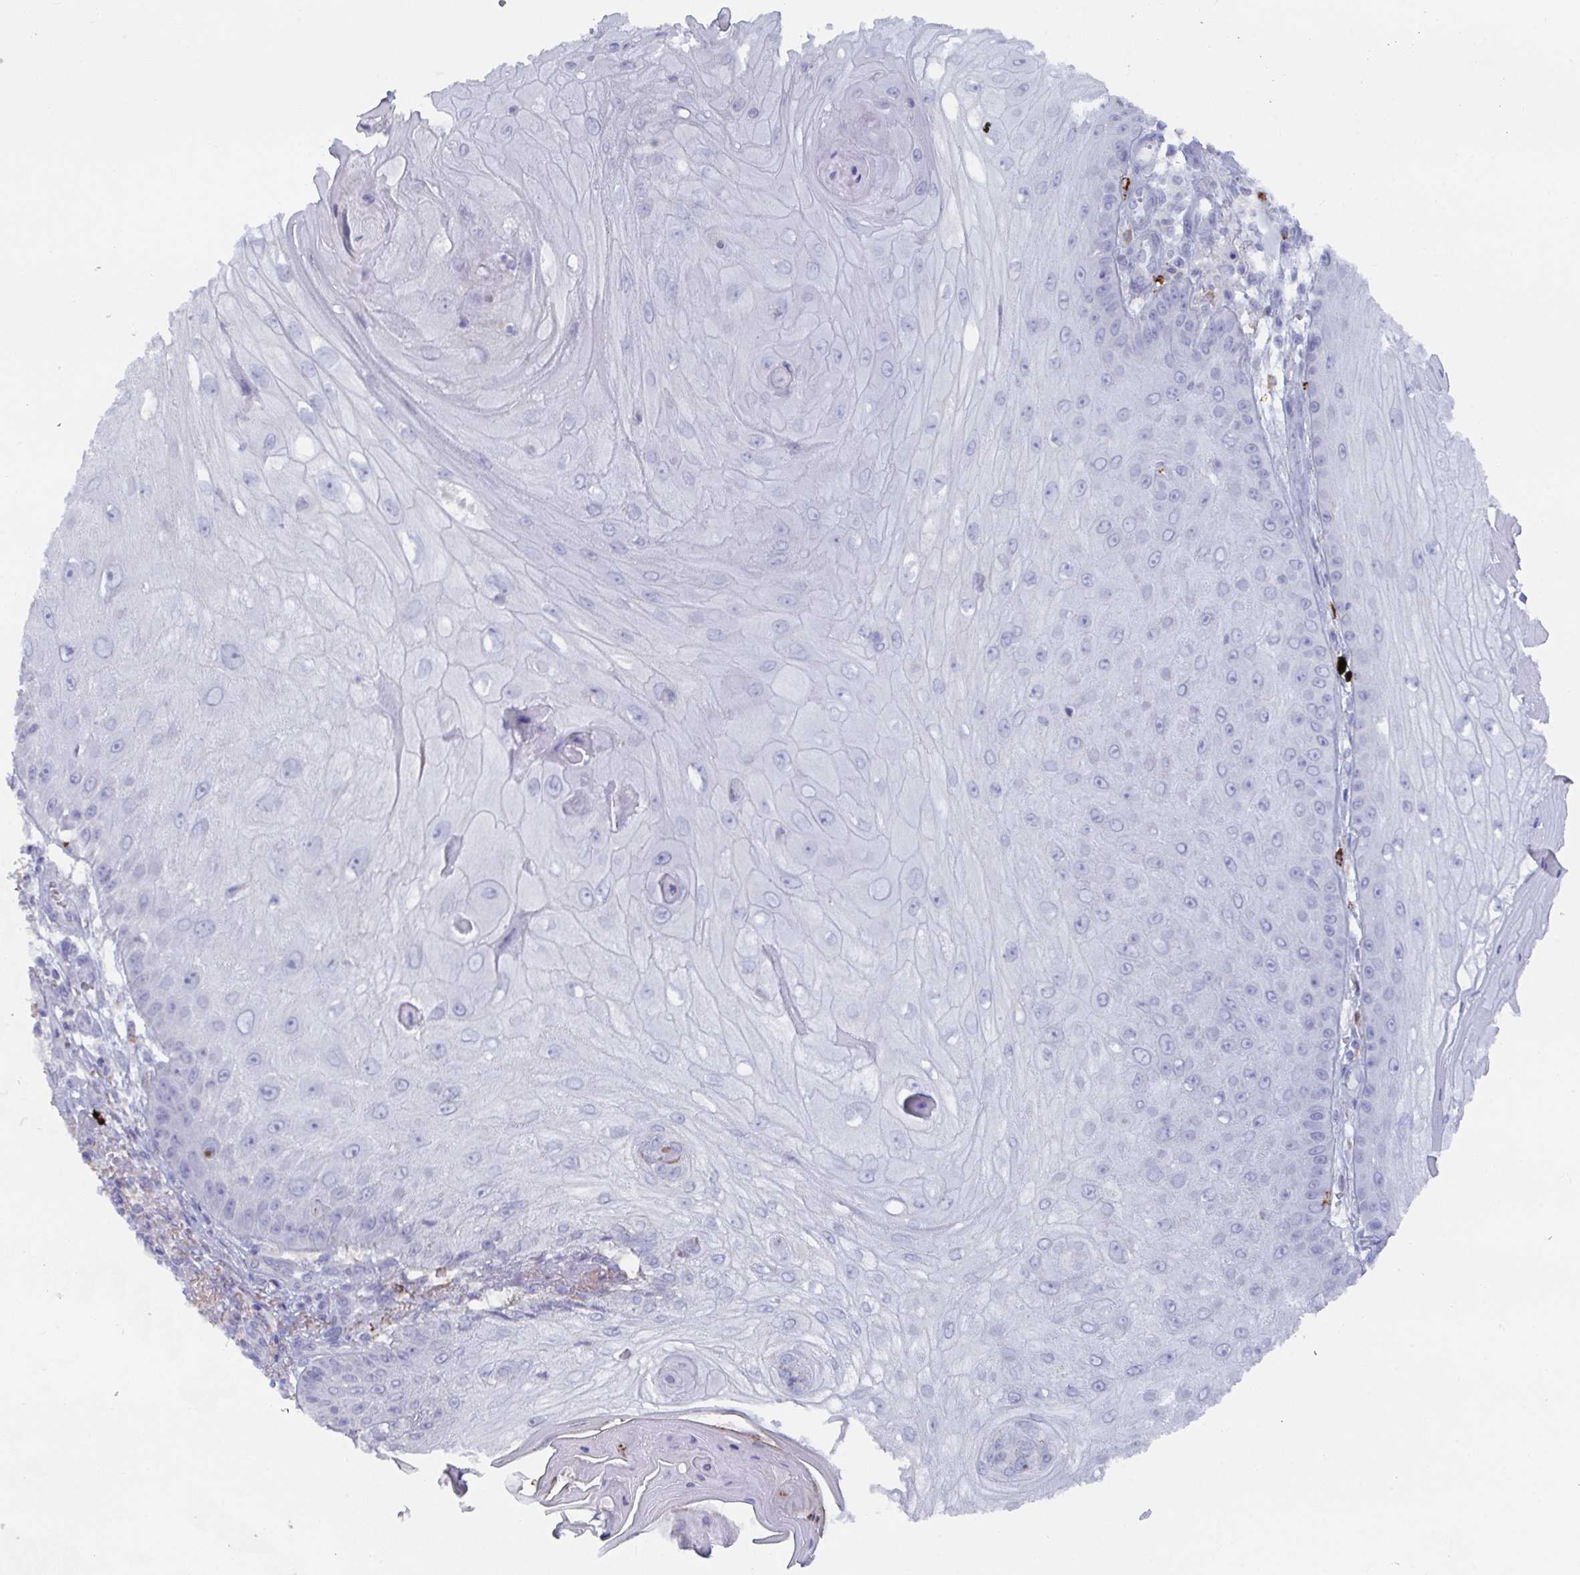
{"staining": {"intensity": "negative", "quantity": "none", "location": "none"}, "tissue": "skin cancer", "cell_type": "Tumor cells", "image_type": "cancer", "snomed": [{"axis": "morphology", "description": "Squamous cell carcinoma, NOS"}, {"axis": "topography", "description": "Skin"}], "caption": "Skin squamous cell carcinoma was stained to show a protein in brown. There is no significant positivity in tumor cells. (DAB (3,3'-diaminobenzidine) immunohistochemistry (IHC) with hematoxylin counter stain).", "gene": "KCNK5", "patient": {"sex": "male", "age": 70}}